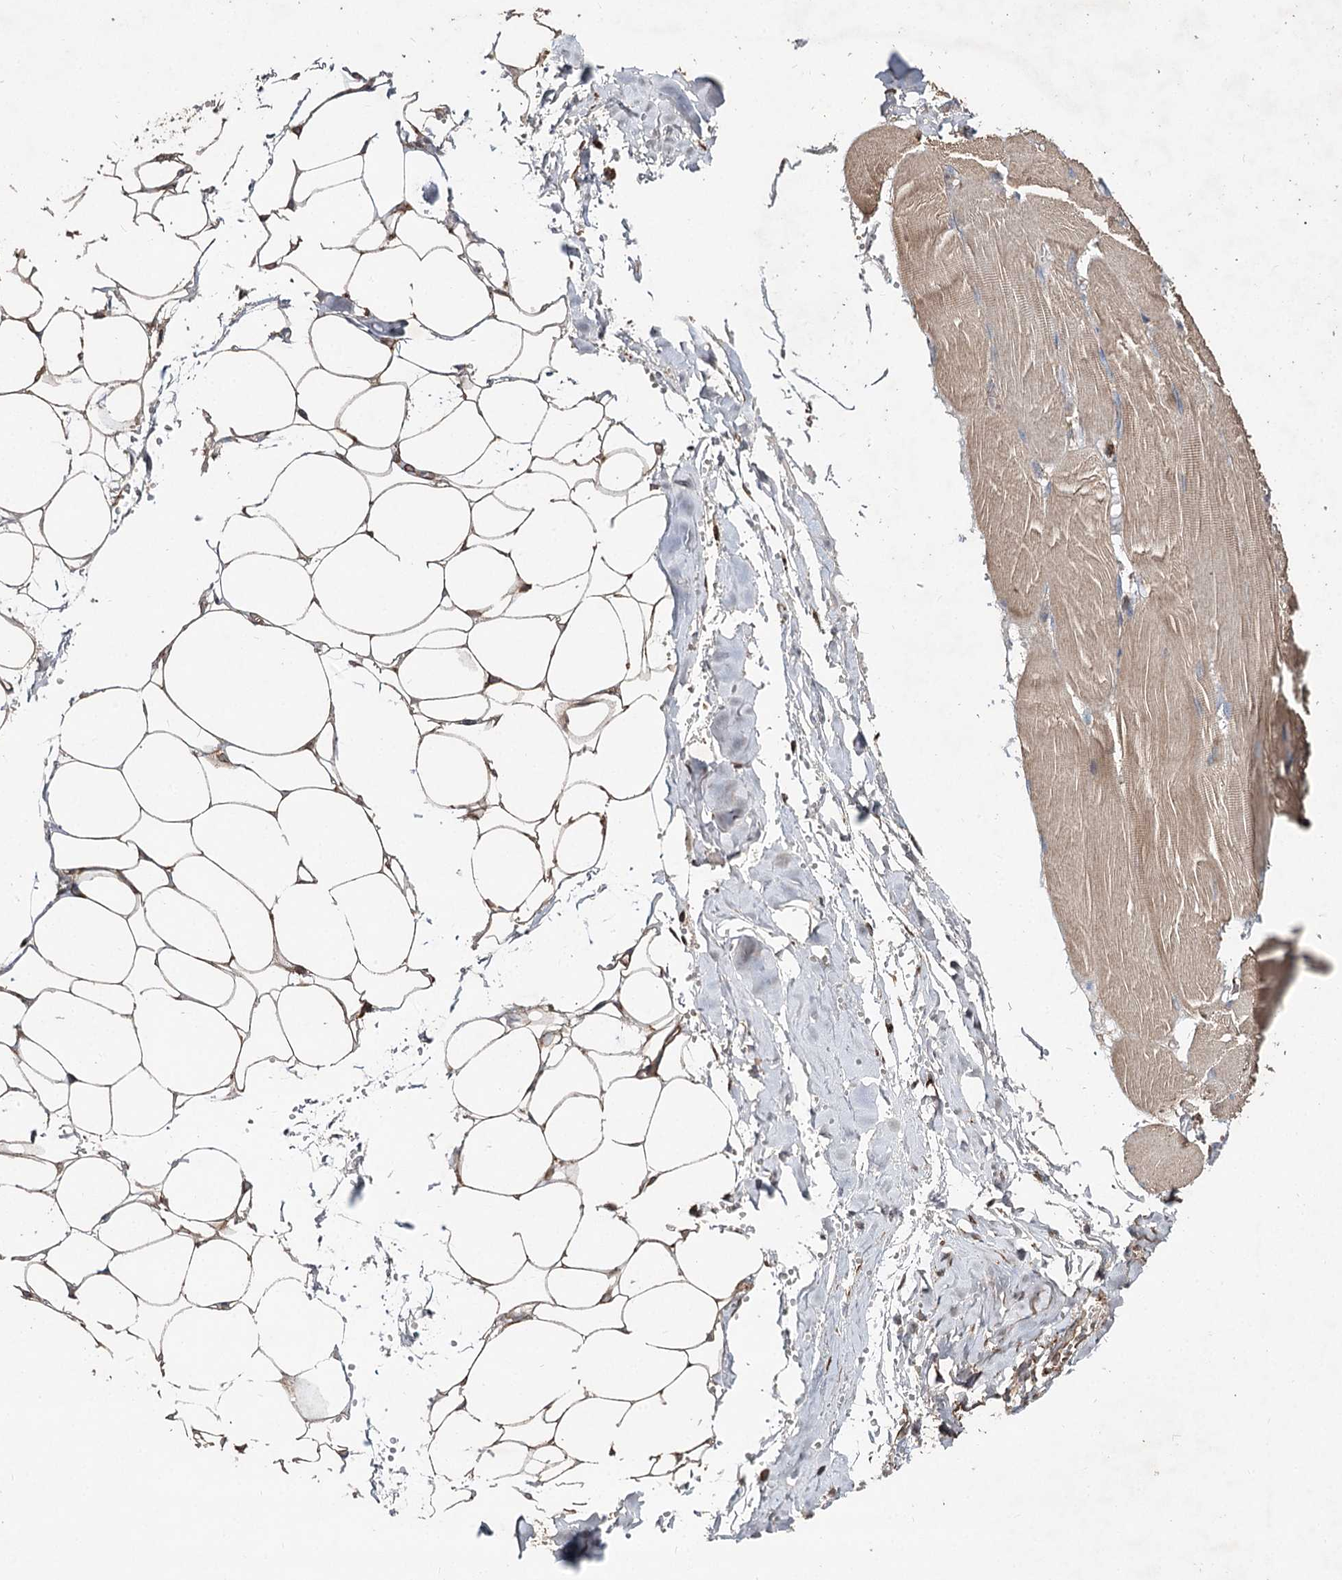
{"staining": {"intensity": "moderate", "quantity": "25%-75%", "location": "cytoplasmic/membranous"}, "tissue": "adipose tissue", "cell_type": "Adipocytes", "image_type": "normal", "snomed": [{"axis": "morphology", "description": "Normal tissue, NOS"}, {"axis": "topography", "description": "Skeletal muscle"}, {"axis": "topography", "description": "Peripheral nerve tissue"}], "caption": "Human adipose tissue stained for a protein (brown) exhibits moderate cytoplasmic/membranous positive staining in approximately 25%-75% of adipocytes.", "gene": "SPART", "patient": {"sex": "female", "age": 55}}